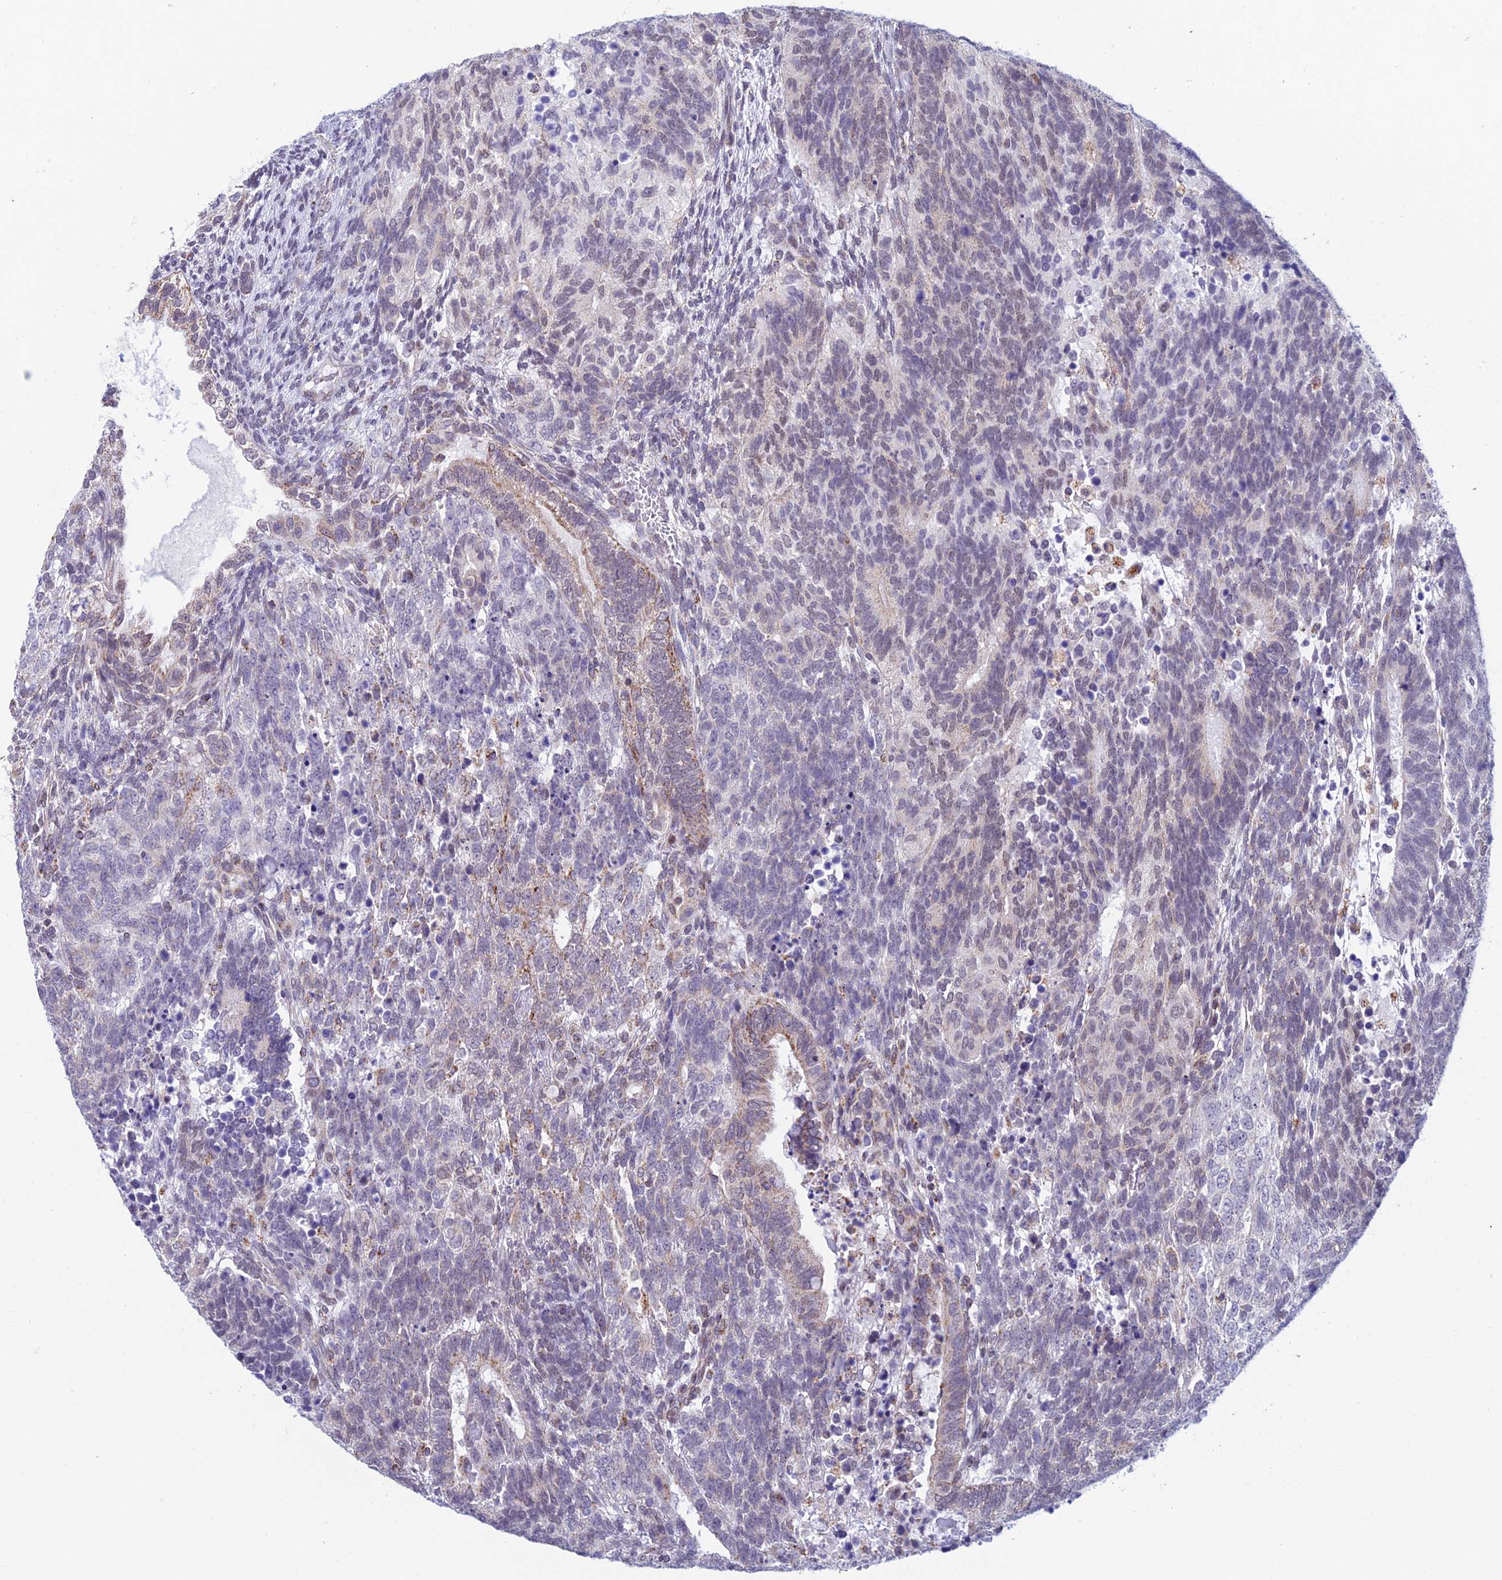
{"staining": {"intensity": "weak", "quantity": "<25%", "location": "cytoplasmic/membranous"}, "tissue": "testis cancer", "cell_type": "Tumor cells", "image_type": "cancer", "snomed": [{"axis": "morphology", "description": "Carcinoma, Embryonal, NOS"}, {"axis": "topography", "description": "Testis"}], "caption": "Tumor cells are negative for protein expression in human testis cancer.", "gene": "ZNG1B", "patient": {"sex": "male", "age": 23}}